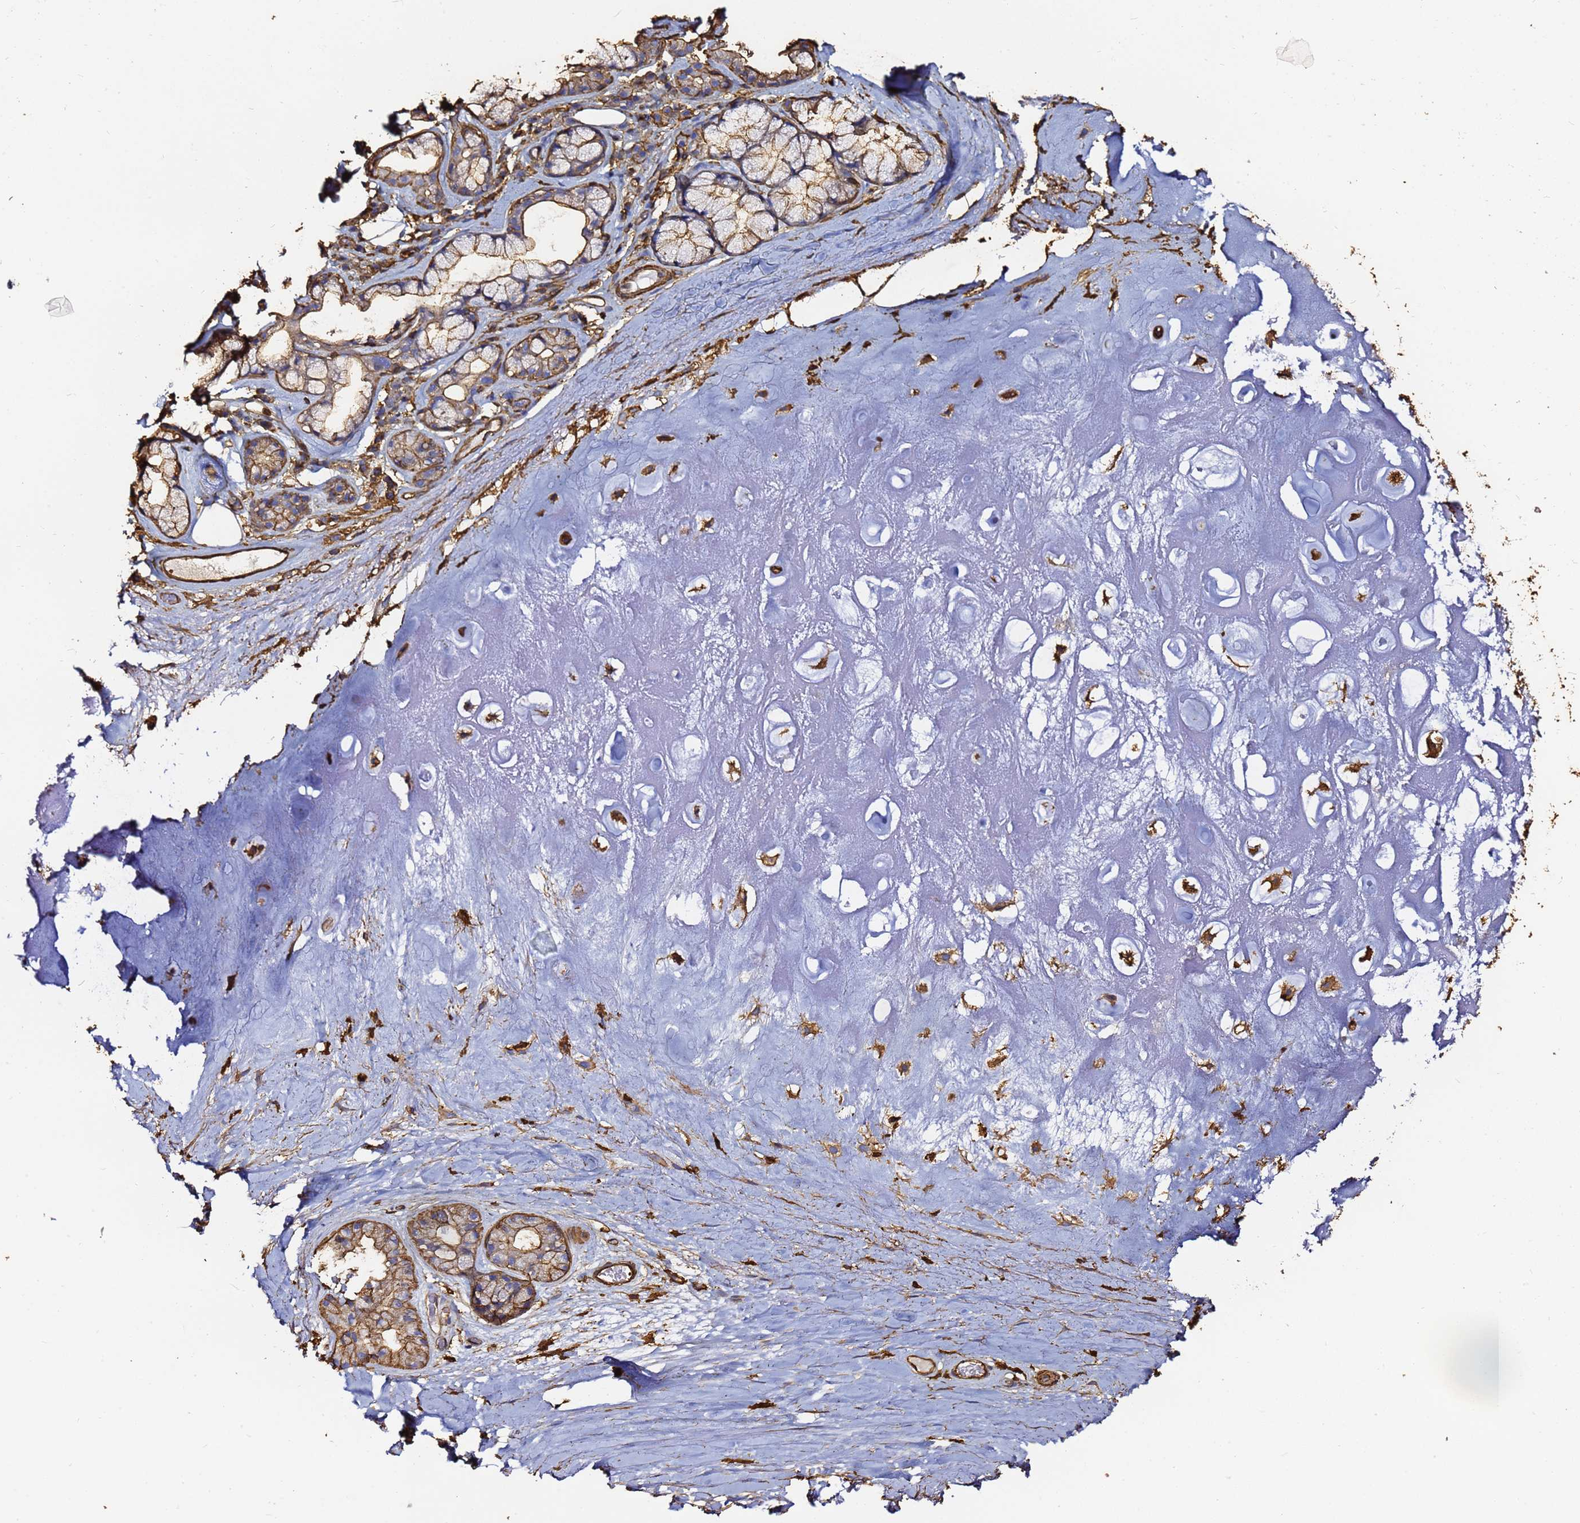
{"staining": {"intensity": "moderate", "quantity": "25%-75%", "location": "cytoplasmic/membranous"}, "tissue": "adipose tissue", "cell_type": "Adipocytes", "image_type": "normal", "snomed": [{"axis": "morphology", "description": "Normal tissue, NOS"}, {"axis": "topography", "description": "Cartilage tissue"}], "caption": "An image showing moderate cytoplasmic/membranous staining in approximately 25%-75% of adipocytes in normal adipose tissue, as visualized by brown immunohistochemical staining.", "gene": "ACTA1", "patient": {"sex": "male", "age": 81}}